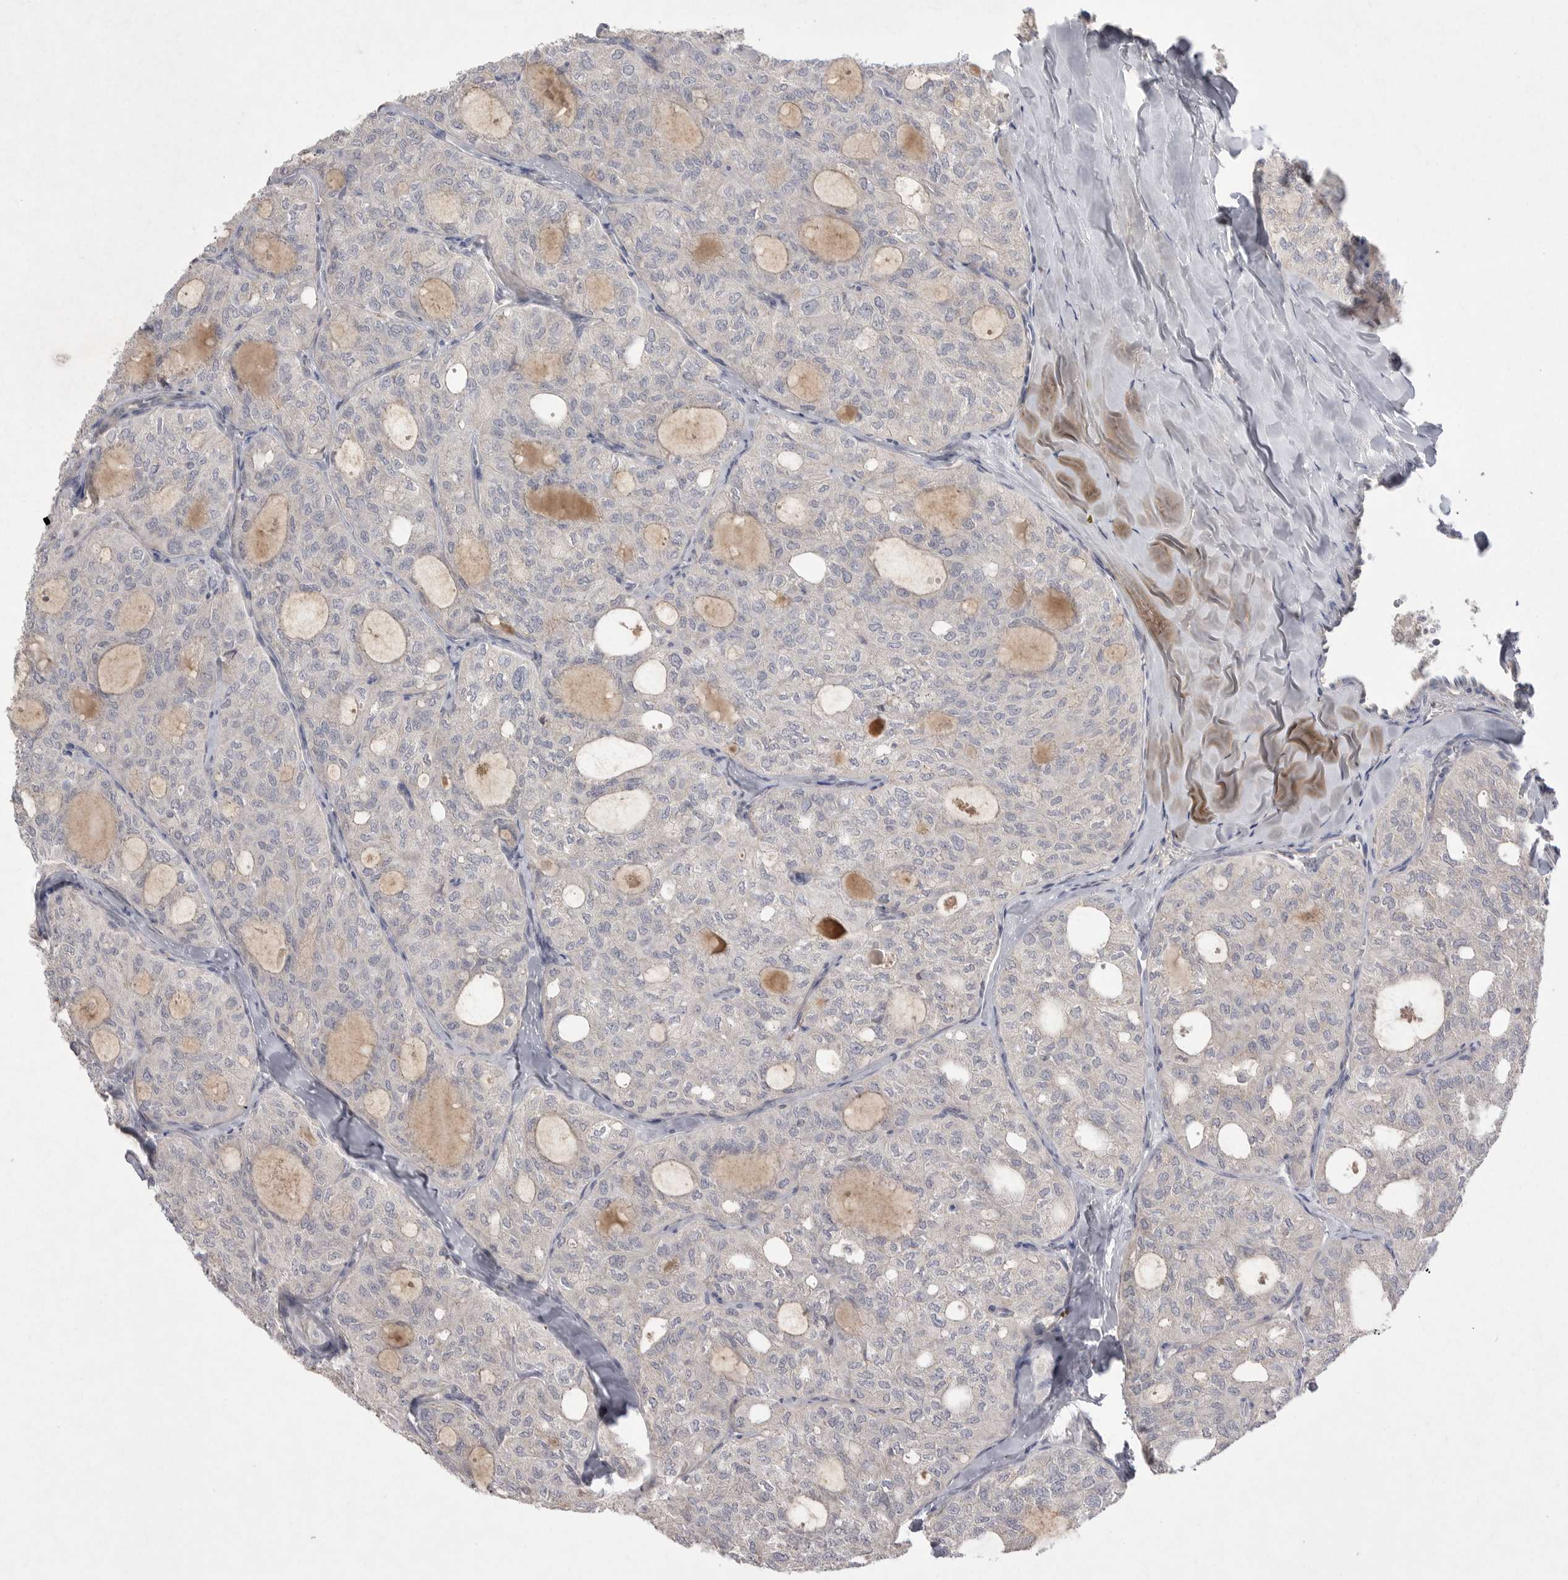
{"staining": {"intensity": "negative", "quantity": "none", "location": "none"}, "tissue": "thyroid cancer", "cell_type": "Tumor cells", "image_type": "cancer", "snomed": [{"axis": "morphology", "description": "Follicular adenoma carcinoma, NOS"}, {"axis": "topography", "description": "Thyroid gland"}], "caption": "Immunohistochemistry (IHC) histopathology image of human follicular adenoma carcinoma (thyroid) stained for a protein (brown), which displays no expression in tumor cells. (DAB immunohistochemistry with hematoxylin counter stain).", "gene": "VANGL2", "patient": {"sex": "male", "age": 75}}